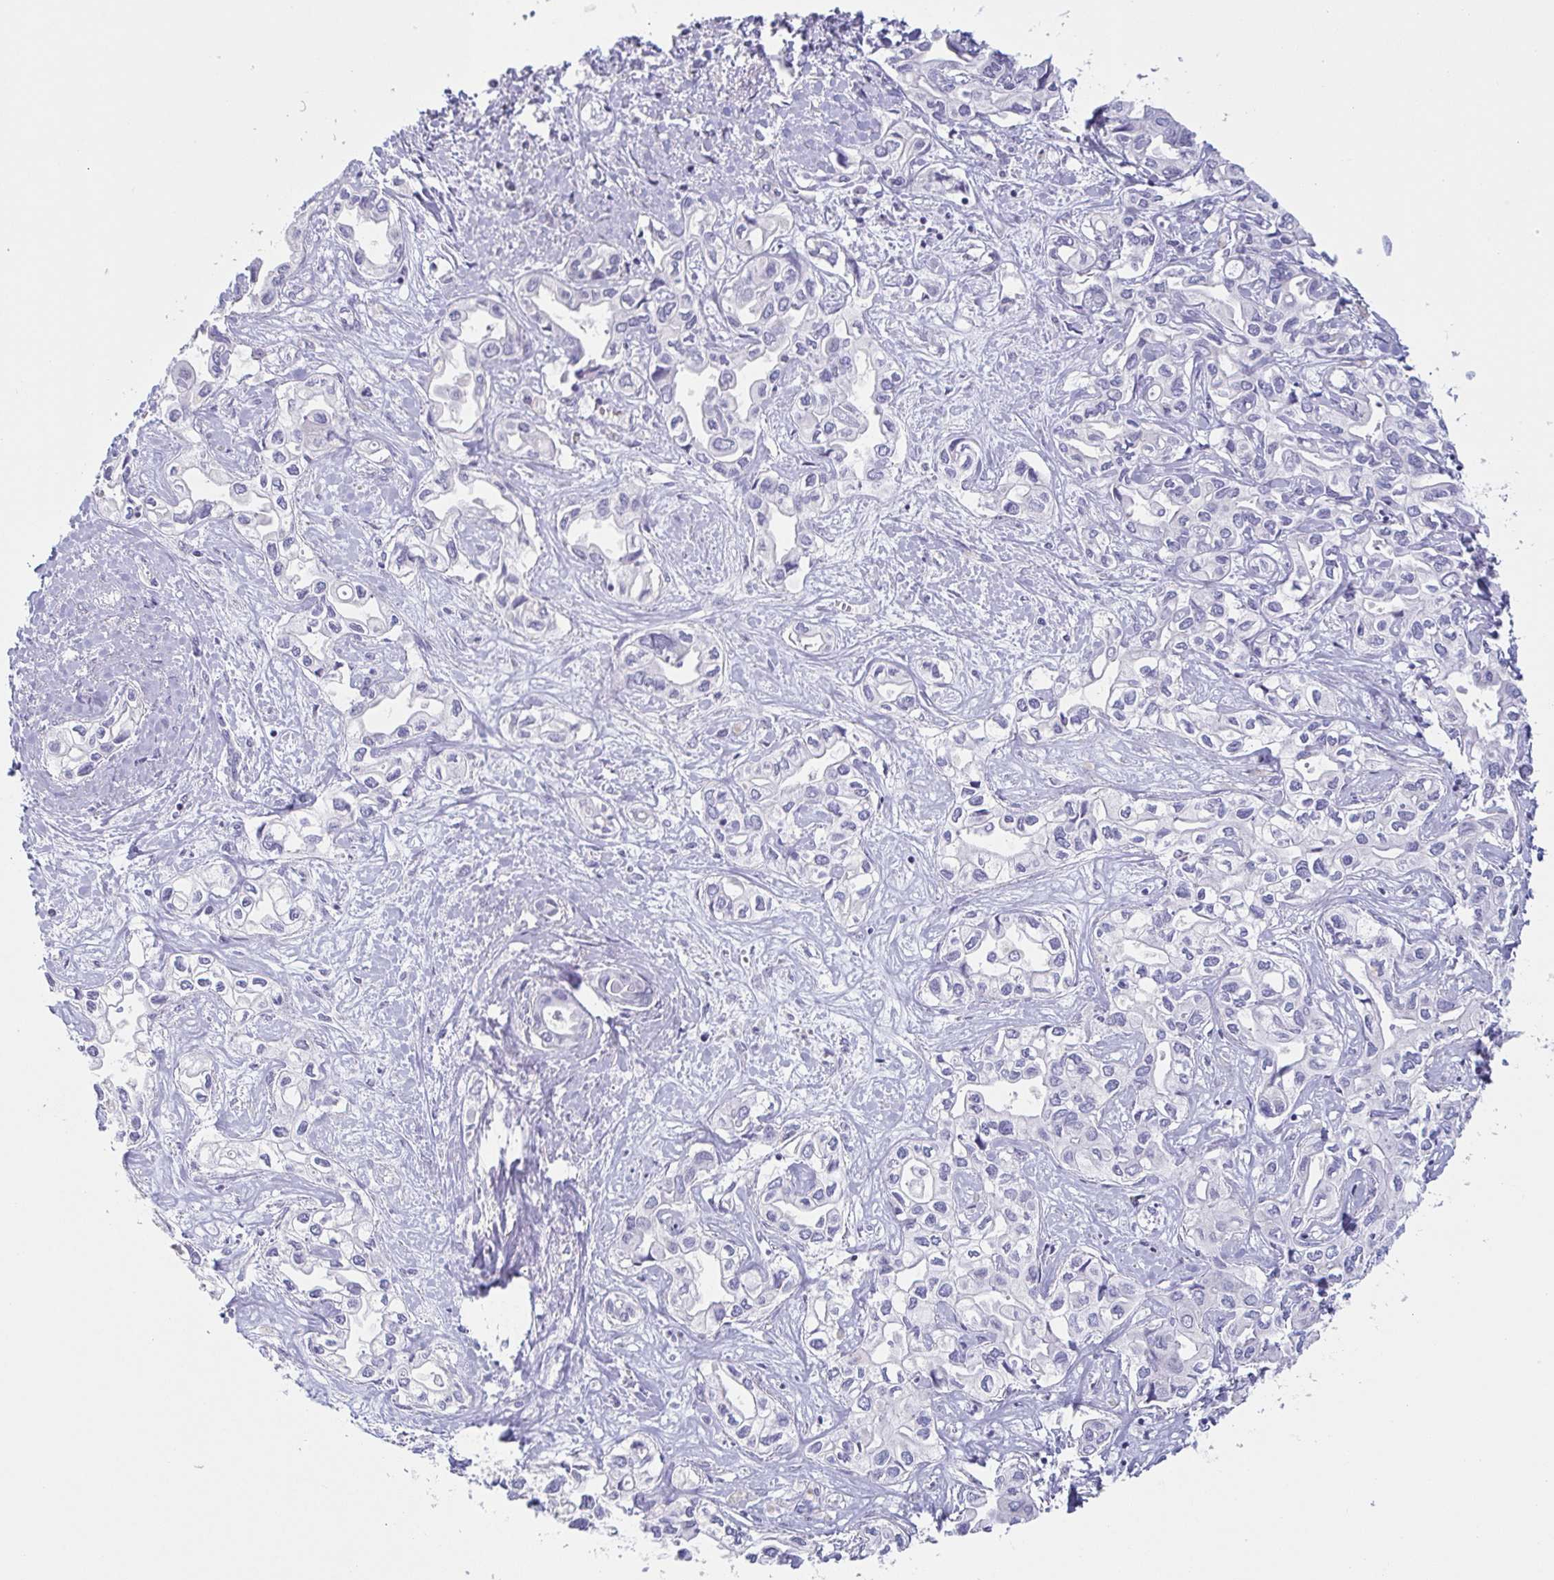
{"staining": {"intensity": "negative", "quantity": "none", "location": "none"}, "tissue": "liver cancer", "cell_type": "Tumor cells", "image_type": "cancer", "snomed": [{"axis": "morphology", "description": "Cholangiocarcinoma"}, {"axis": "topography", "description": "Liver"}], "caption": "Histopathology image shows no protein staining in tumor cells of liver cancer (cholangiocarcinoma) tissue.", "gene": "PRR27", "patient": {"sex": "female", "age": 64}}